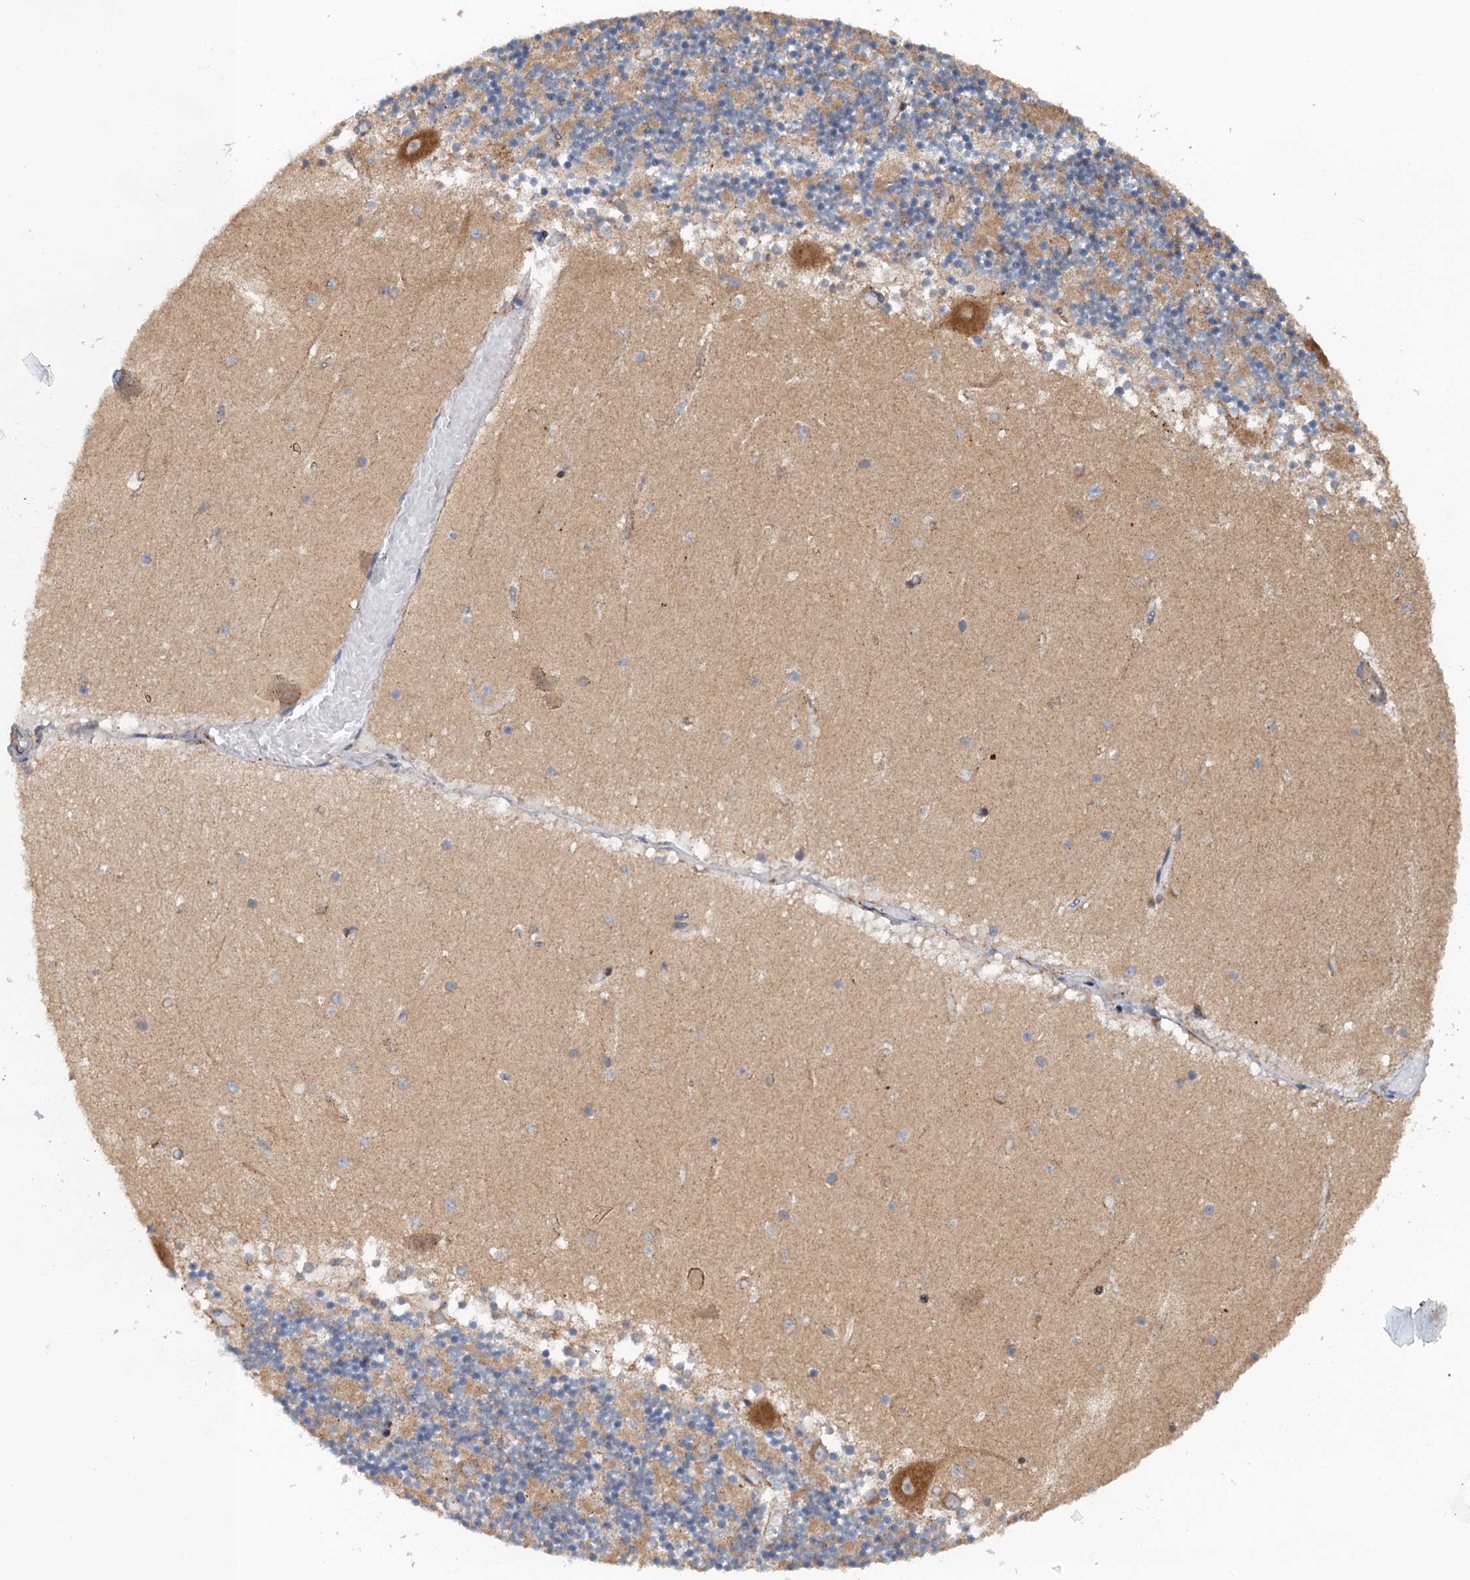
{"staining": {"intensity": "moderate", "quantity": "25%-75%", "location": "cytoplasmic/membranous"}, "tissue": "cerebellum", "cell_type": "Cells in granular layer", "image_type": "normal", "snomed": [{"axis": "morphology", "description": "Normal tissue, NOS"}, {"axis": "topography", "description": "Cerebellum"}], "caption": "Immunohistochemical staining of normal cerebellum shows moderate cytoplasmic/membranous protein positivity in approximately 25%-75% of cells in granular layer. (brown staining indicates protein expression, while blue staining denotes nuclei).", "gene": "COG3", "patient": {"sex": "female", "age": 28}}